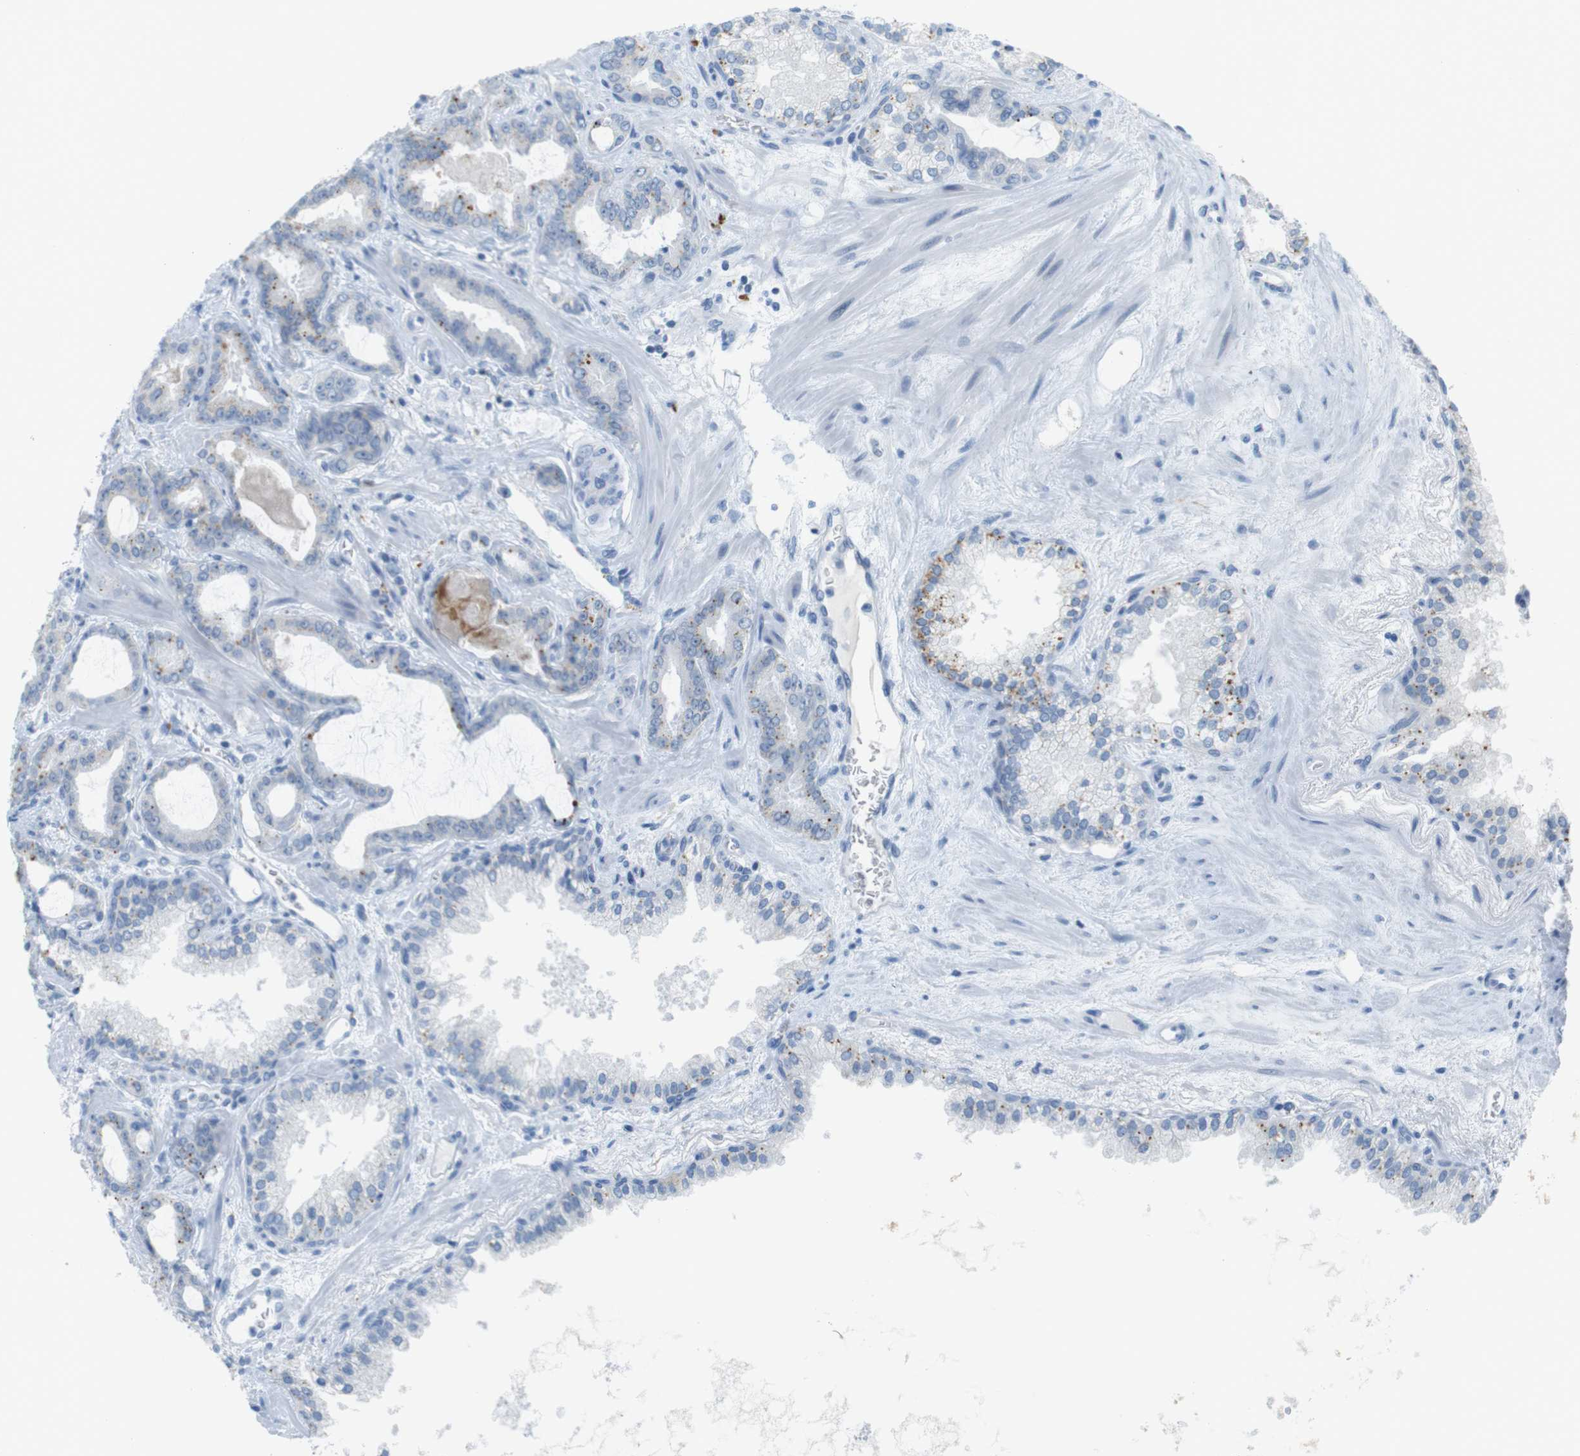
{"staining": {"intensity": "negative", "quantity": "none", "location": "none"}, "tissue": "prostate cancer", "cell_type": "Tumor cells", "image_type": "cancer", "snomed": [{"axis": "morphology", "description": "Adenocarcinoma, Low grade"}, {"axis": "topography", "description": "Prostate"}], "caption": "Immunohistochemical staining of prostate cancer reveals no significant expression in tumor cells.", "gene": "YIPF1", "patient": {"sex": "male", "age": 60}}